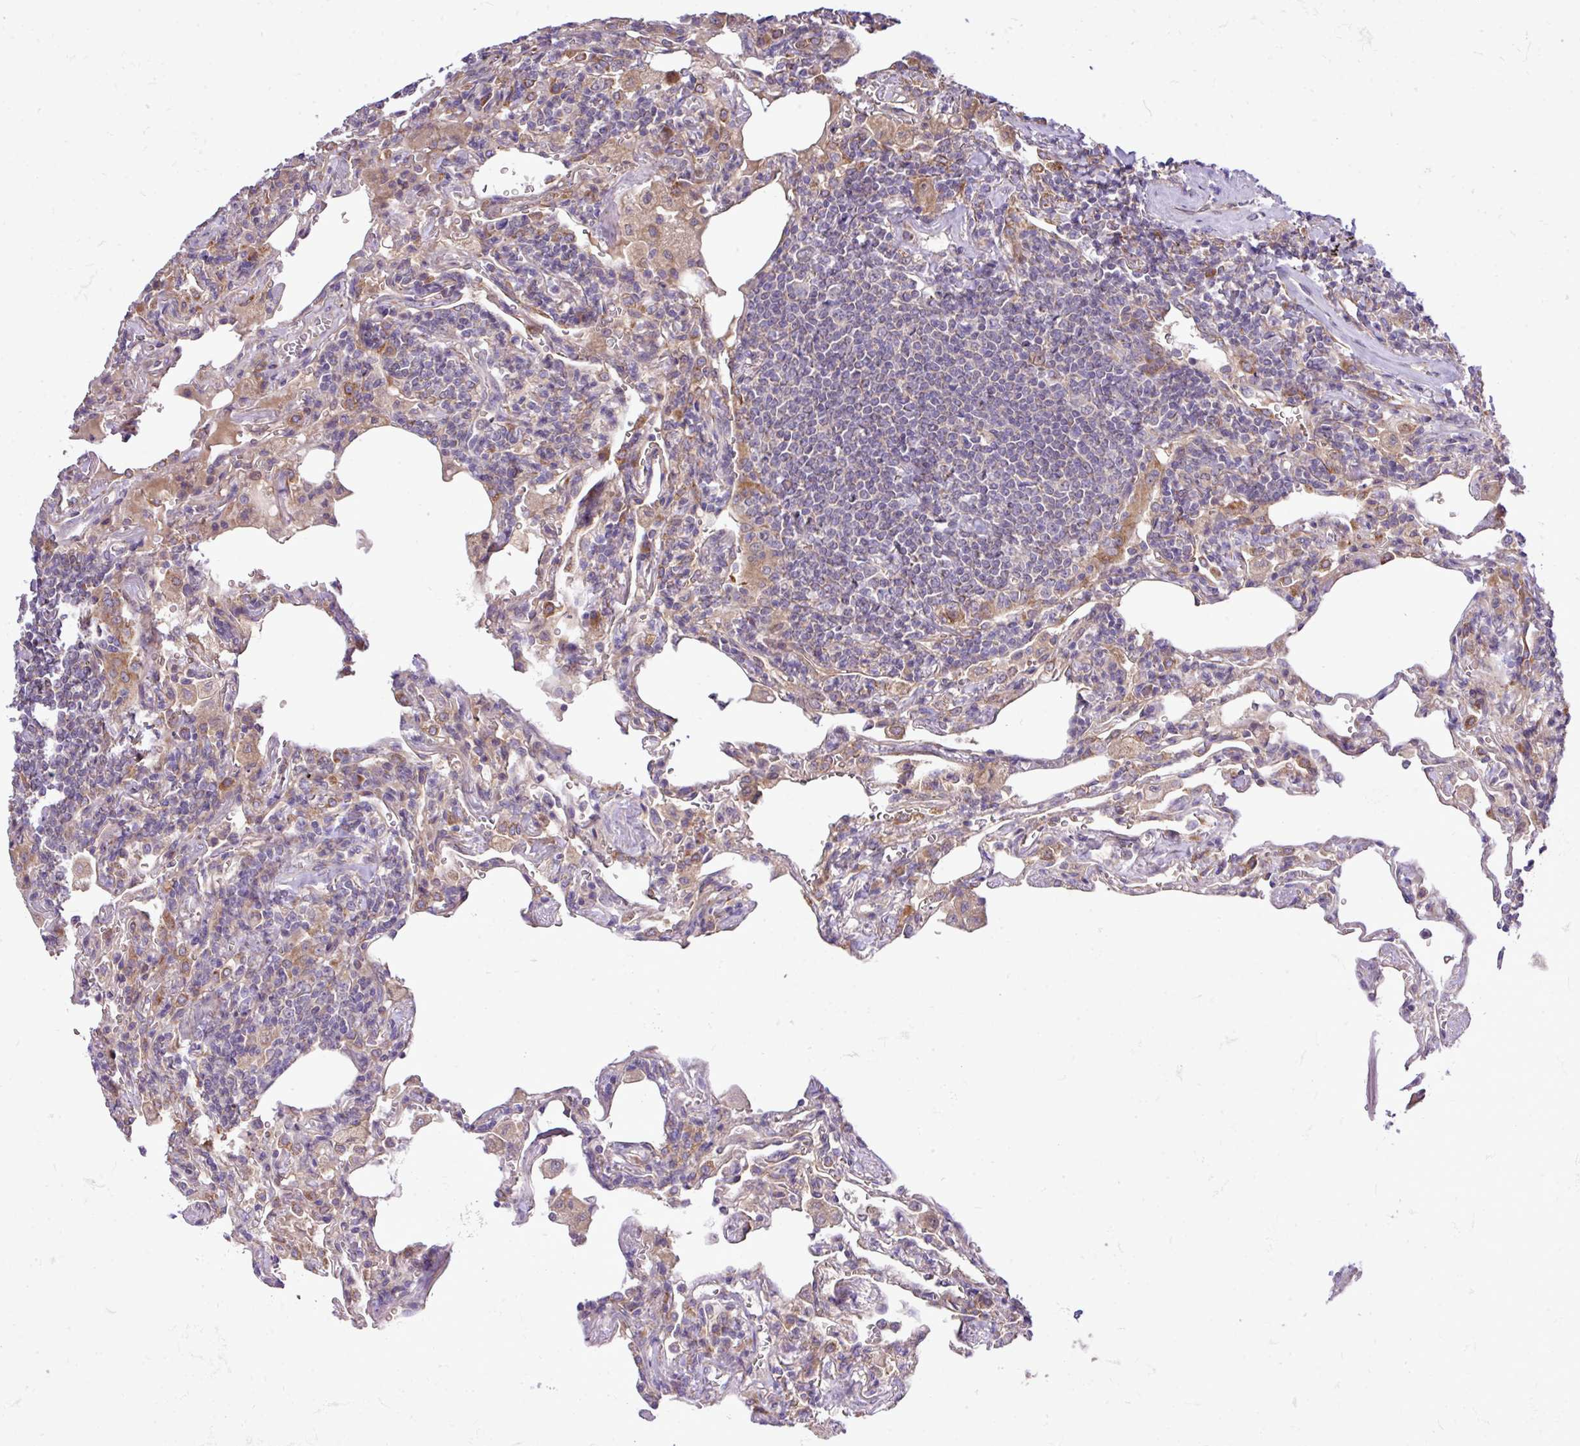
{"staining": {"intensity": "negative", "quantity": "none", "location": "none"}, "tissue": "lymphoma", "cell_type": "Tumor cells", "image_type": "cancer", "snomed": [{"axis": "morphology", "description": "Malignant lymphoma, non-Hodgkin's type, Low grade"}, {"axis": "topography", "description": "Lung"}], "caption": "Human lymphoma stained for a protein using immunohistochemistry demonstrates no staining in tumor cells.", "gene": "TM2D2", "patient": {"sex": "female", "age": 71}}